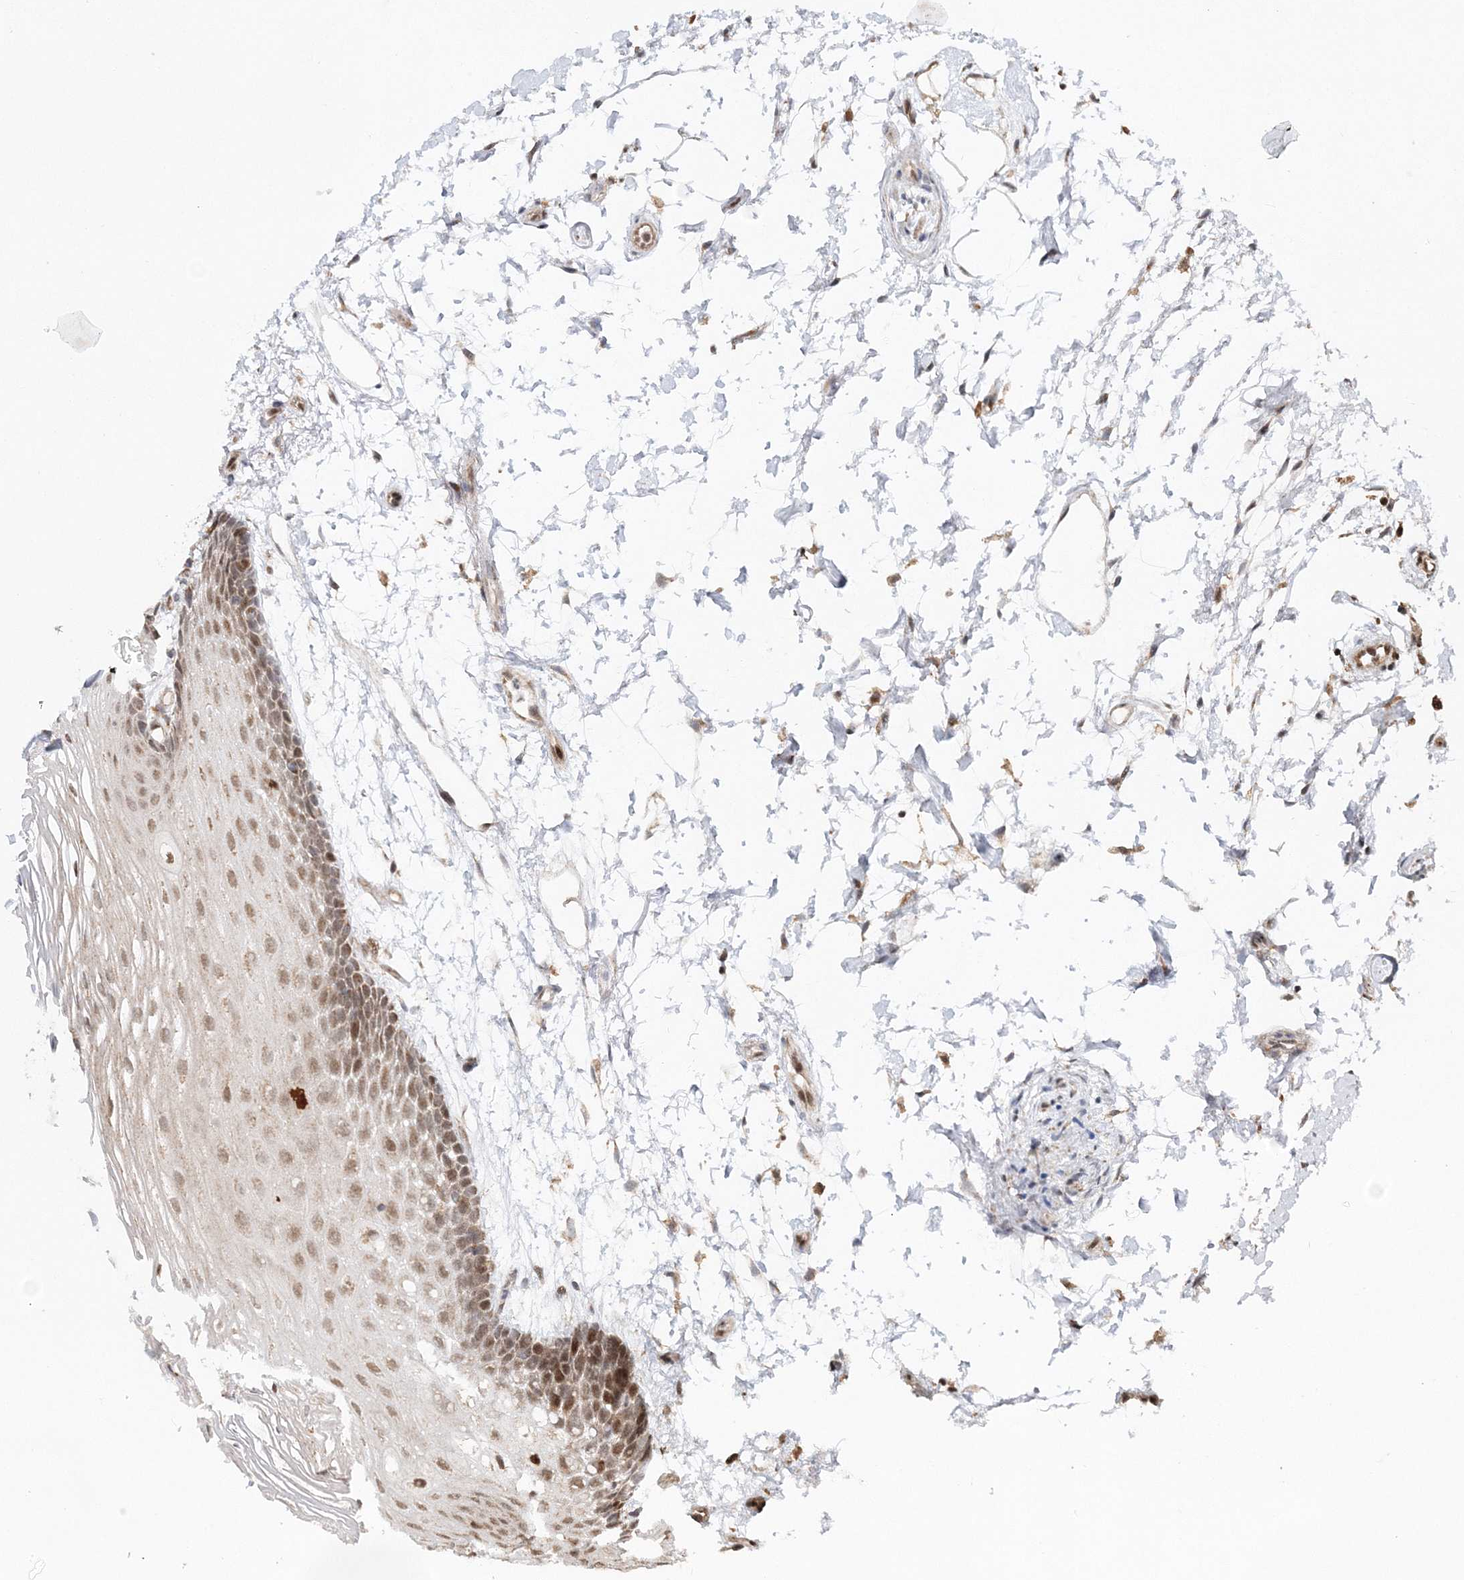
{"staining": {"intensity": "moderate", "quantity": ">75%", "location": "cytoplasmic/membranous,nuclear"}, "tissue": "oral mucosa", "cell_type": "Squamous epithelial cells", "image_type": "normal", "snomed": [{"axis": "morphology", "description": "Normal tissue, NOS"}, {"axis": "topography", "description": "Skeletal muscle"}, {"axis": "topography", "description": "Oral tissue"}, {"axis": "topography", "description": "Peripheral nerve tissue"}], "caption": "IHC of normal oral mucosa displays medium levels of moderate cytoplasmic/membranous,nuclear staining in approximately >75% of squamous epithelial cells. (DAB (3,3'-diaminobenzidine) = brown stain, brightfield microscopy at high magnification).", "gene": "RAB11FIP2", "patient": {"sex": "female", "age": 84}}